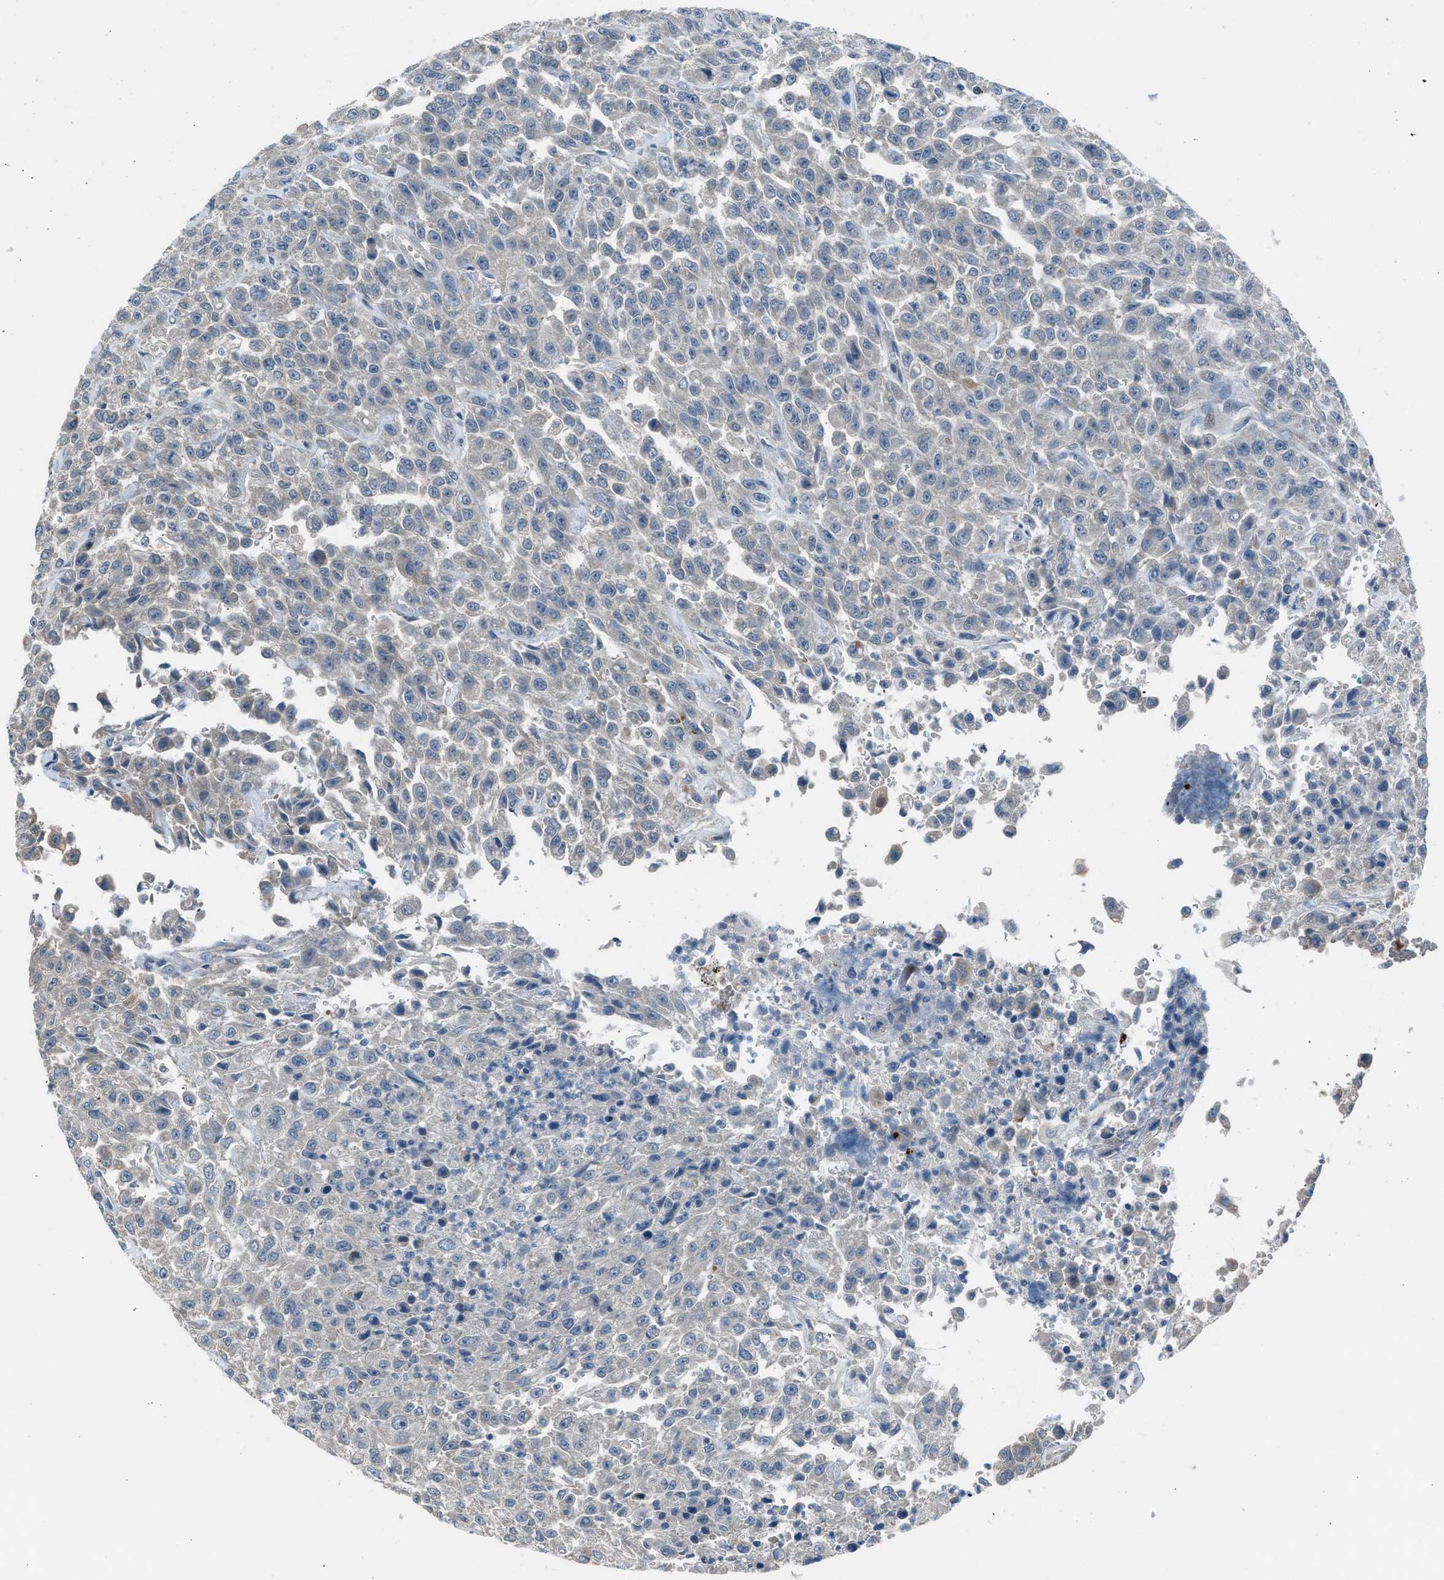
{"staining": {"intensity": "negative", "quantity": "none", "location": "none"}, "tissue": "urothelial cancer", "cell_type": "Tumor cells", "image_type": "cancer", "snomed": [{"axis": "morphology", "description": "Urothelial carcinoma, High grade"}, {"axis": "topography", "description": "Urinary bladder"}], "caption": "Tumor cells show no significant expression in urothelial cancer.", "gene": "LMLN", "patient": {"sex": "male", "age": 46}}